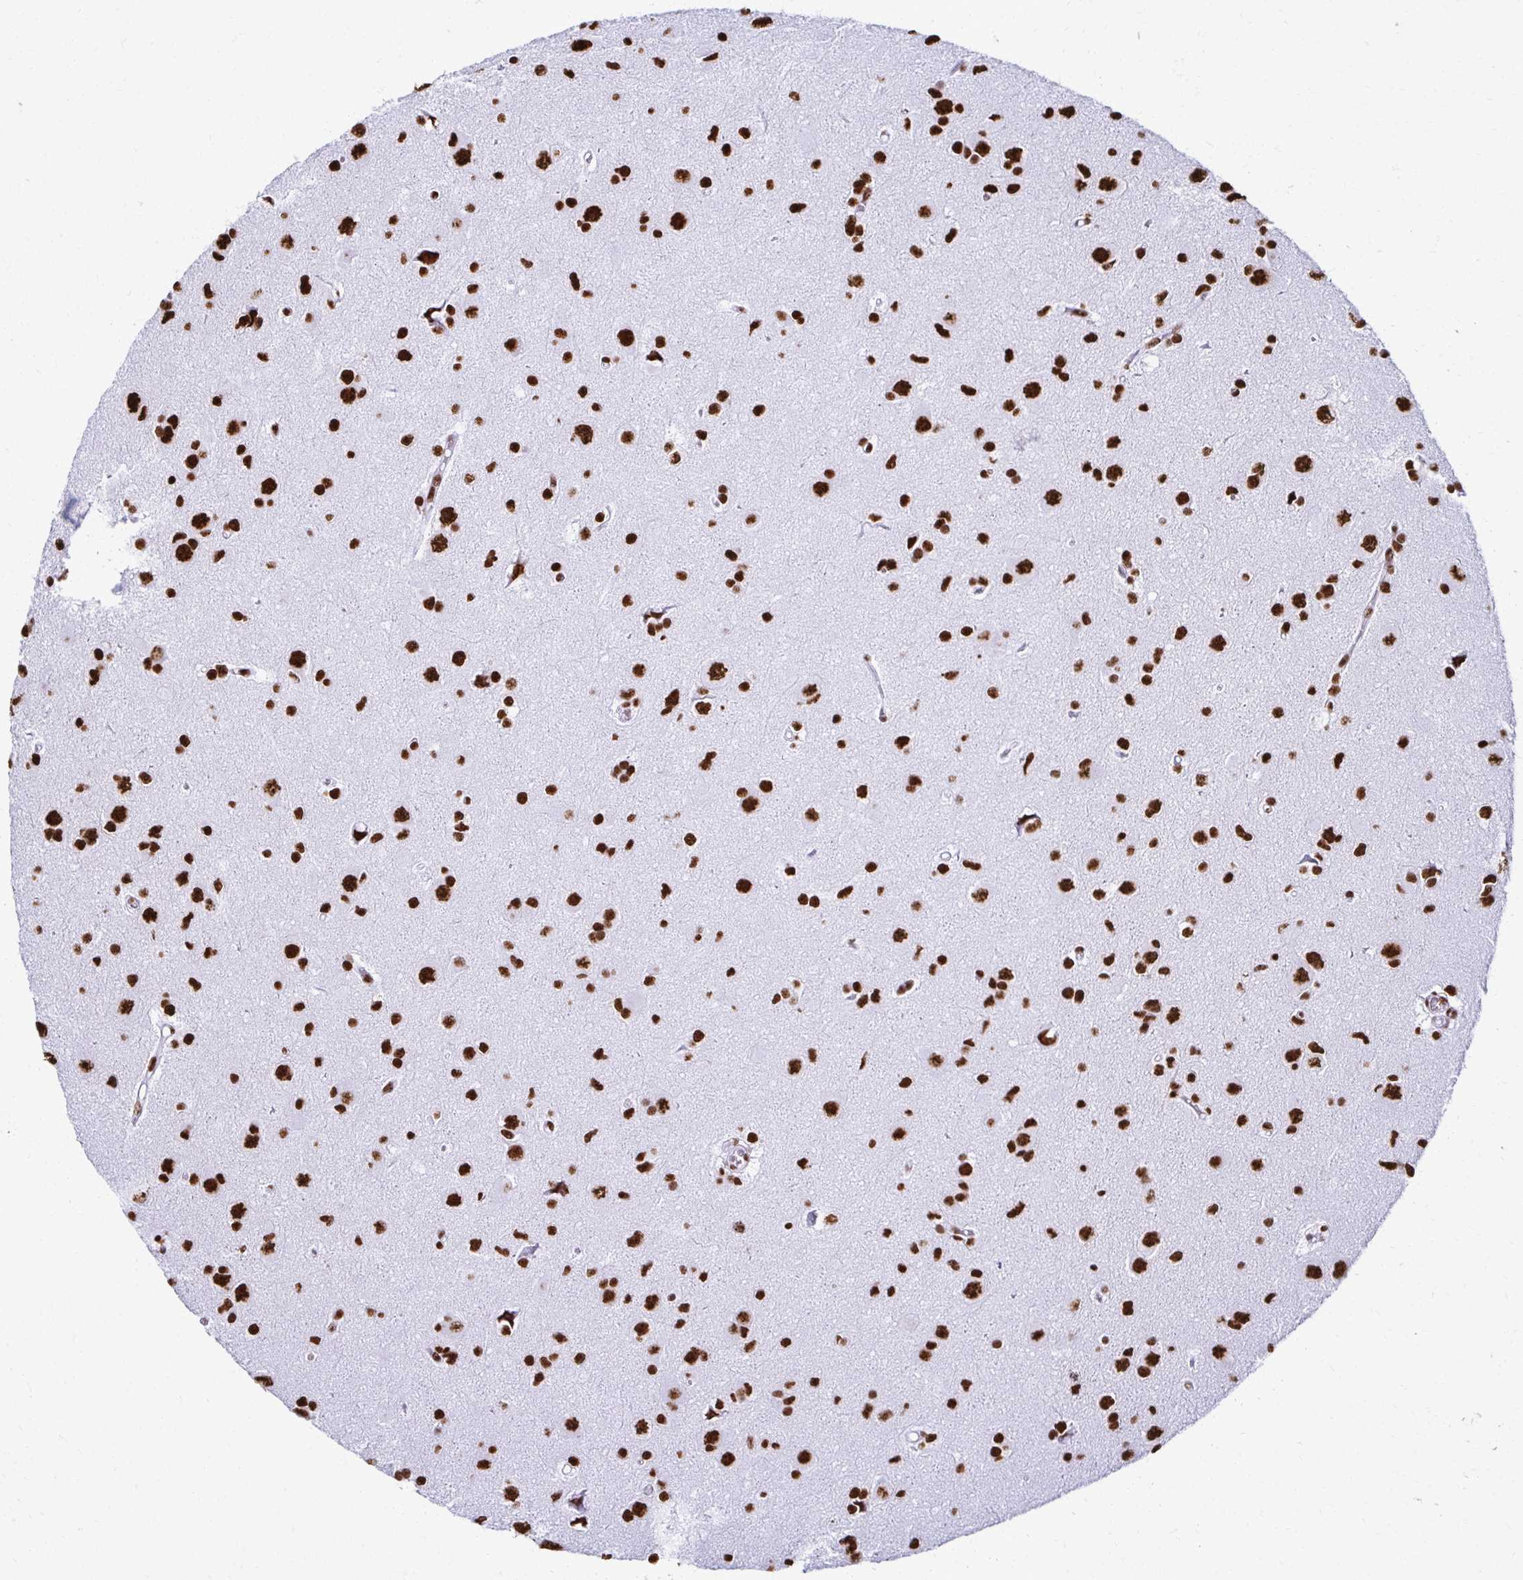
{"staining": {"intensity": "strong", "quantity": ">75%", "location": "nuclear"}, "tissue": "glioma", "cell_type": "Tumor cells", "image_type": "cancer", "snomed": [{"axis": "morphology", "description": "Glioma, malignant, High grade"}, {"axis": "topography", "description": "Brain"}], "caption": "Immunohistochemical staining of human glioma displays high levels of strong nuclear protein positivity in about >75% of tumor cells.", "gene": "NONO", "patient": {"sex": "male", "age": 23}}